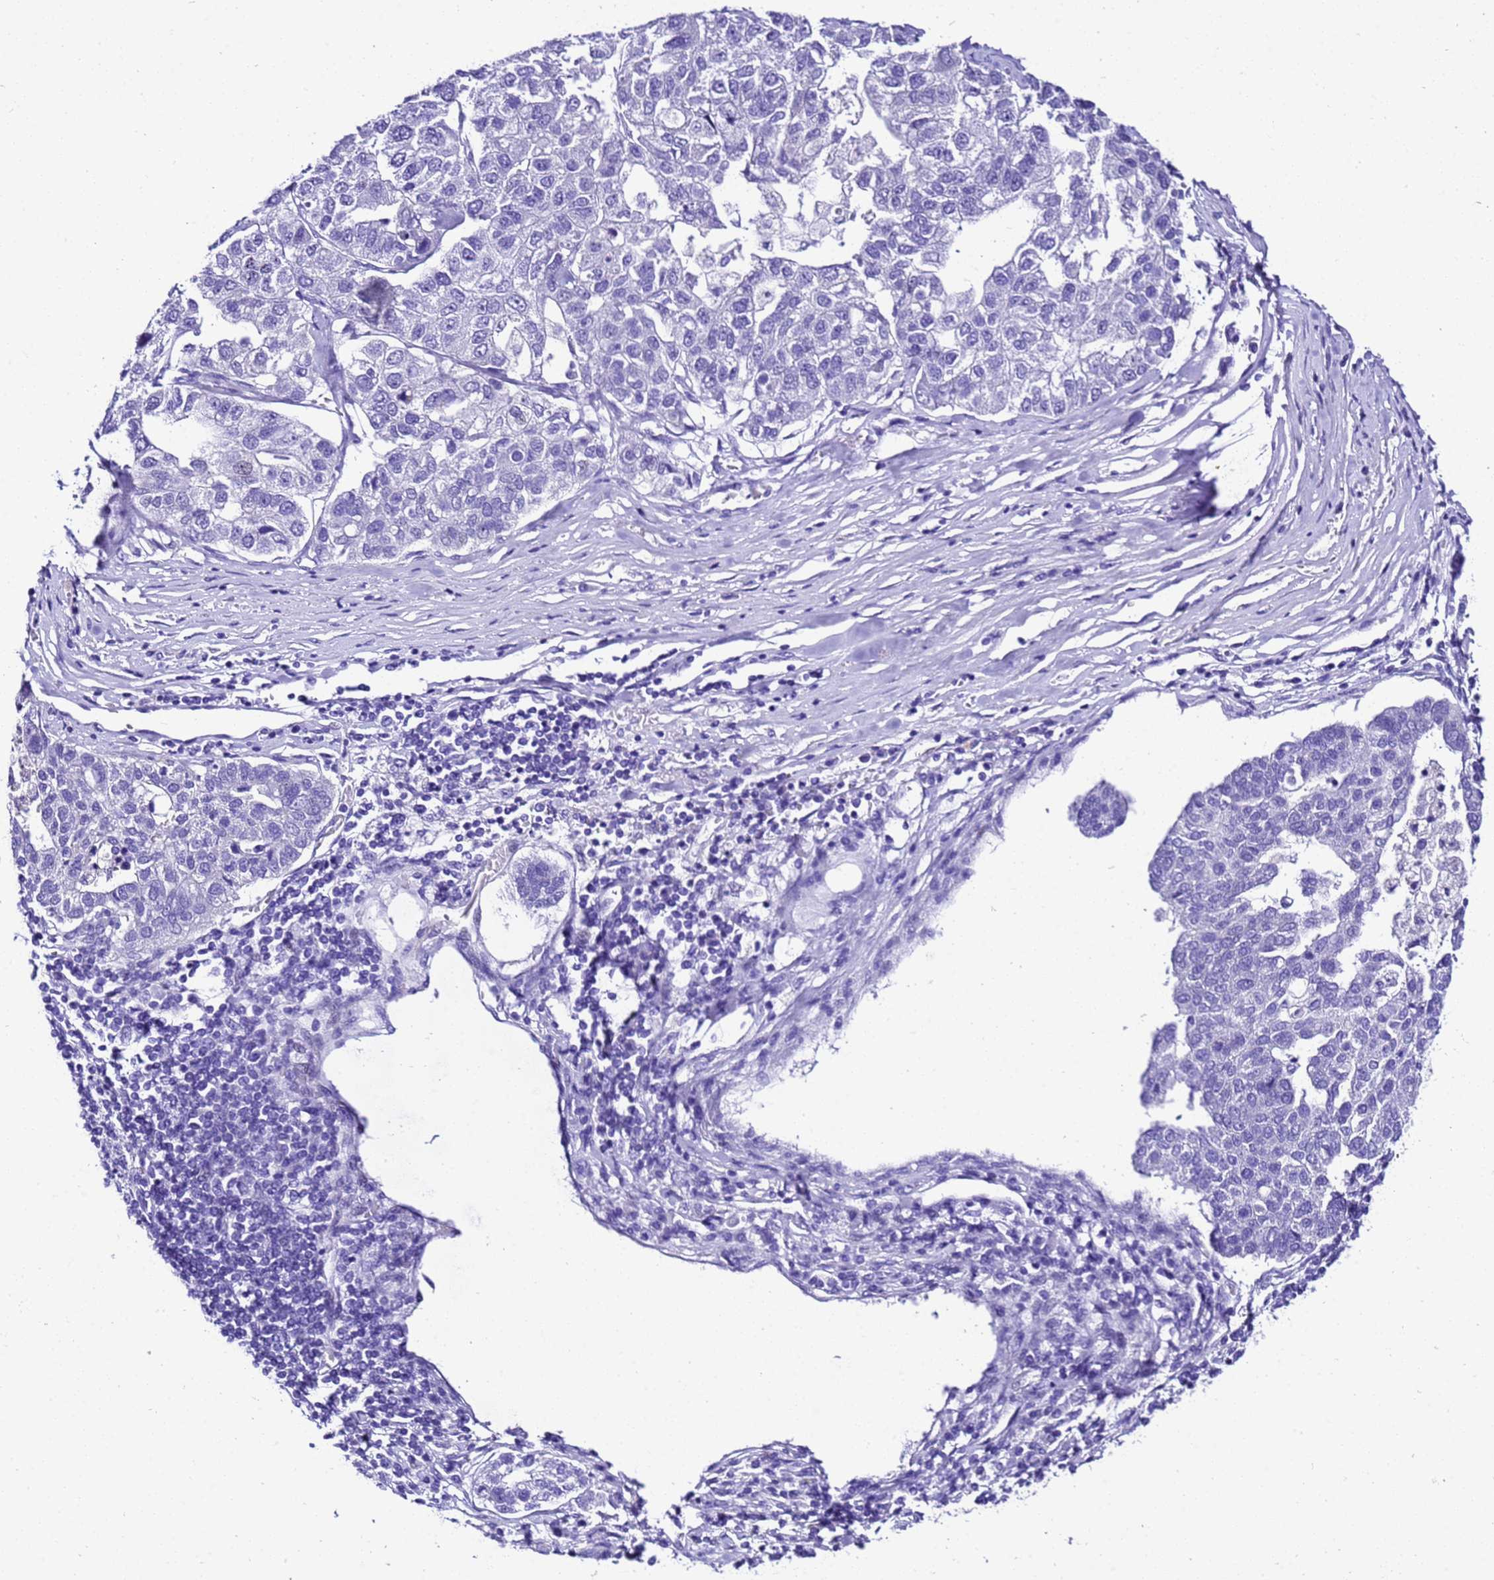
{"staining": {"intensity": "negative", "quantity": "none", "location": "none"}, "tissue": "pancreatic cancer", "cell_type": "Tumor cells", "image_type": "cancer", "snomed": [{"axis": "morphology", "description": "Adenocarcinoma, NOS"}, {"axis": "topography", "description": "Pancreas"}], "caption": "High power microscopy micrograph of an IHC histopathology image of pancreatic cancer (adenocarcinoma), revealing no significant staining in tumor cells.", "gene": "ZNF417", "patient": {"sex": "female", "age": 61}}